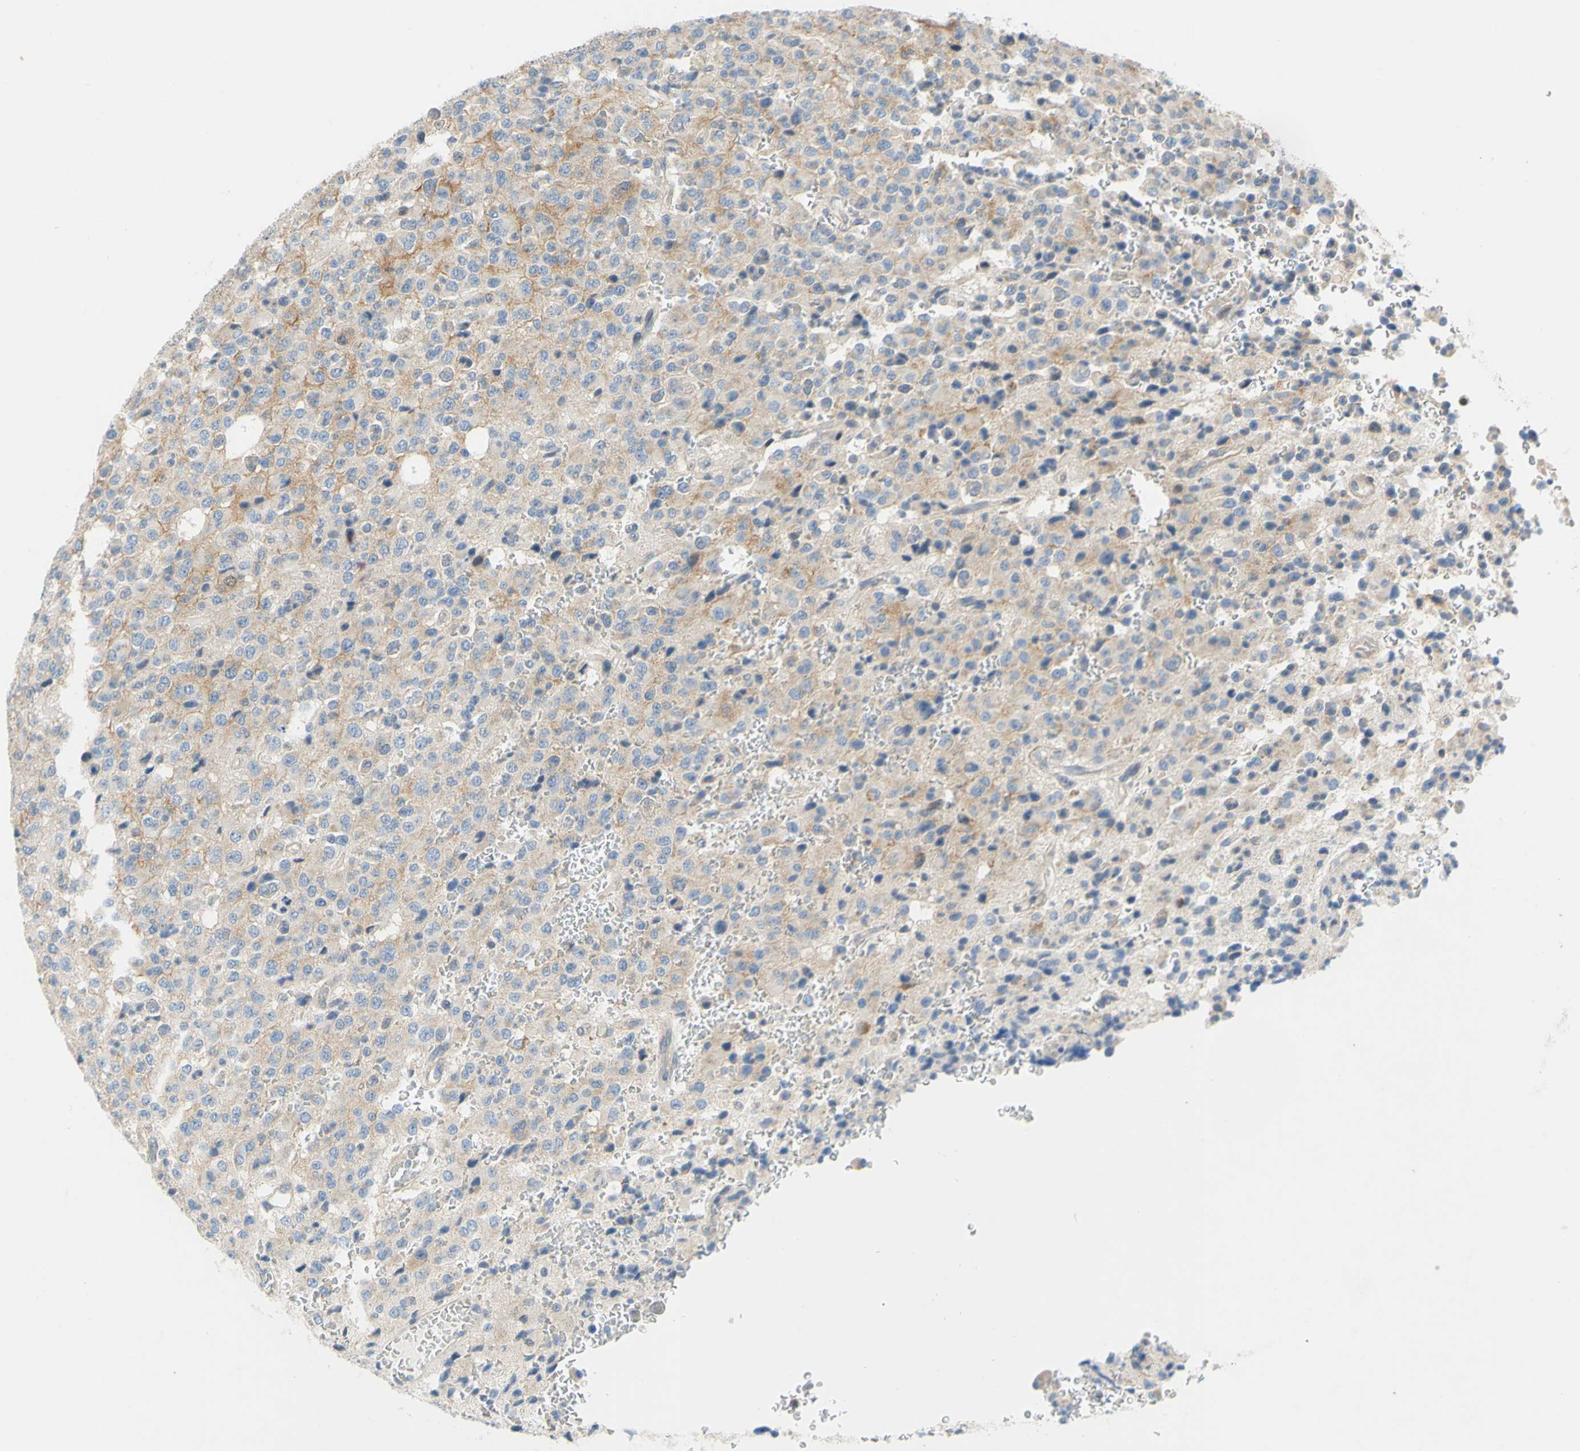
{"staining": {"intensity": "weak", "quantity": "25%-75%", "location": "cytoplasmic/membranous"}, "tissue": "glioma", "cell_type": "Tumor cells", "image_type": "cancer", "snomed": [{"axis": "morphology", "description": "Glioma, malignant, High grade"}, {"axis": "topography", "description": "pancreas cauda"}], "caption": "IHC of human glioma demonstrates low levels of weak cytoplasmic/membranous staining in approximately 25%-75% of tumor cells.", "gene": "CCNB2", "patient": {"sex": "male", "age": 60}}